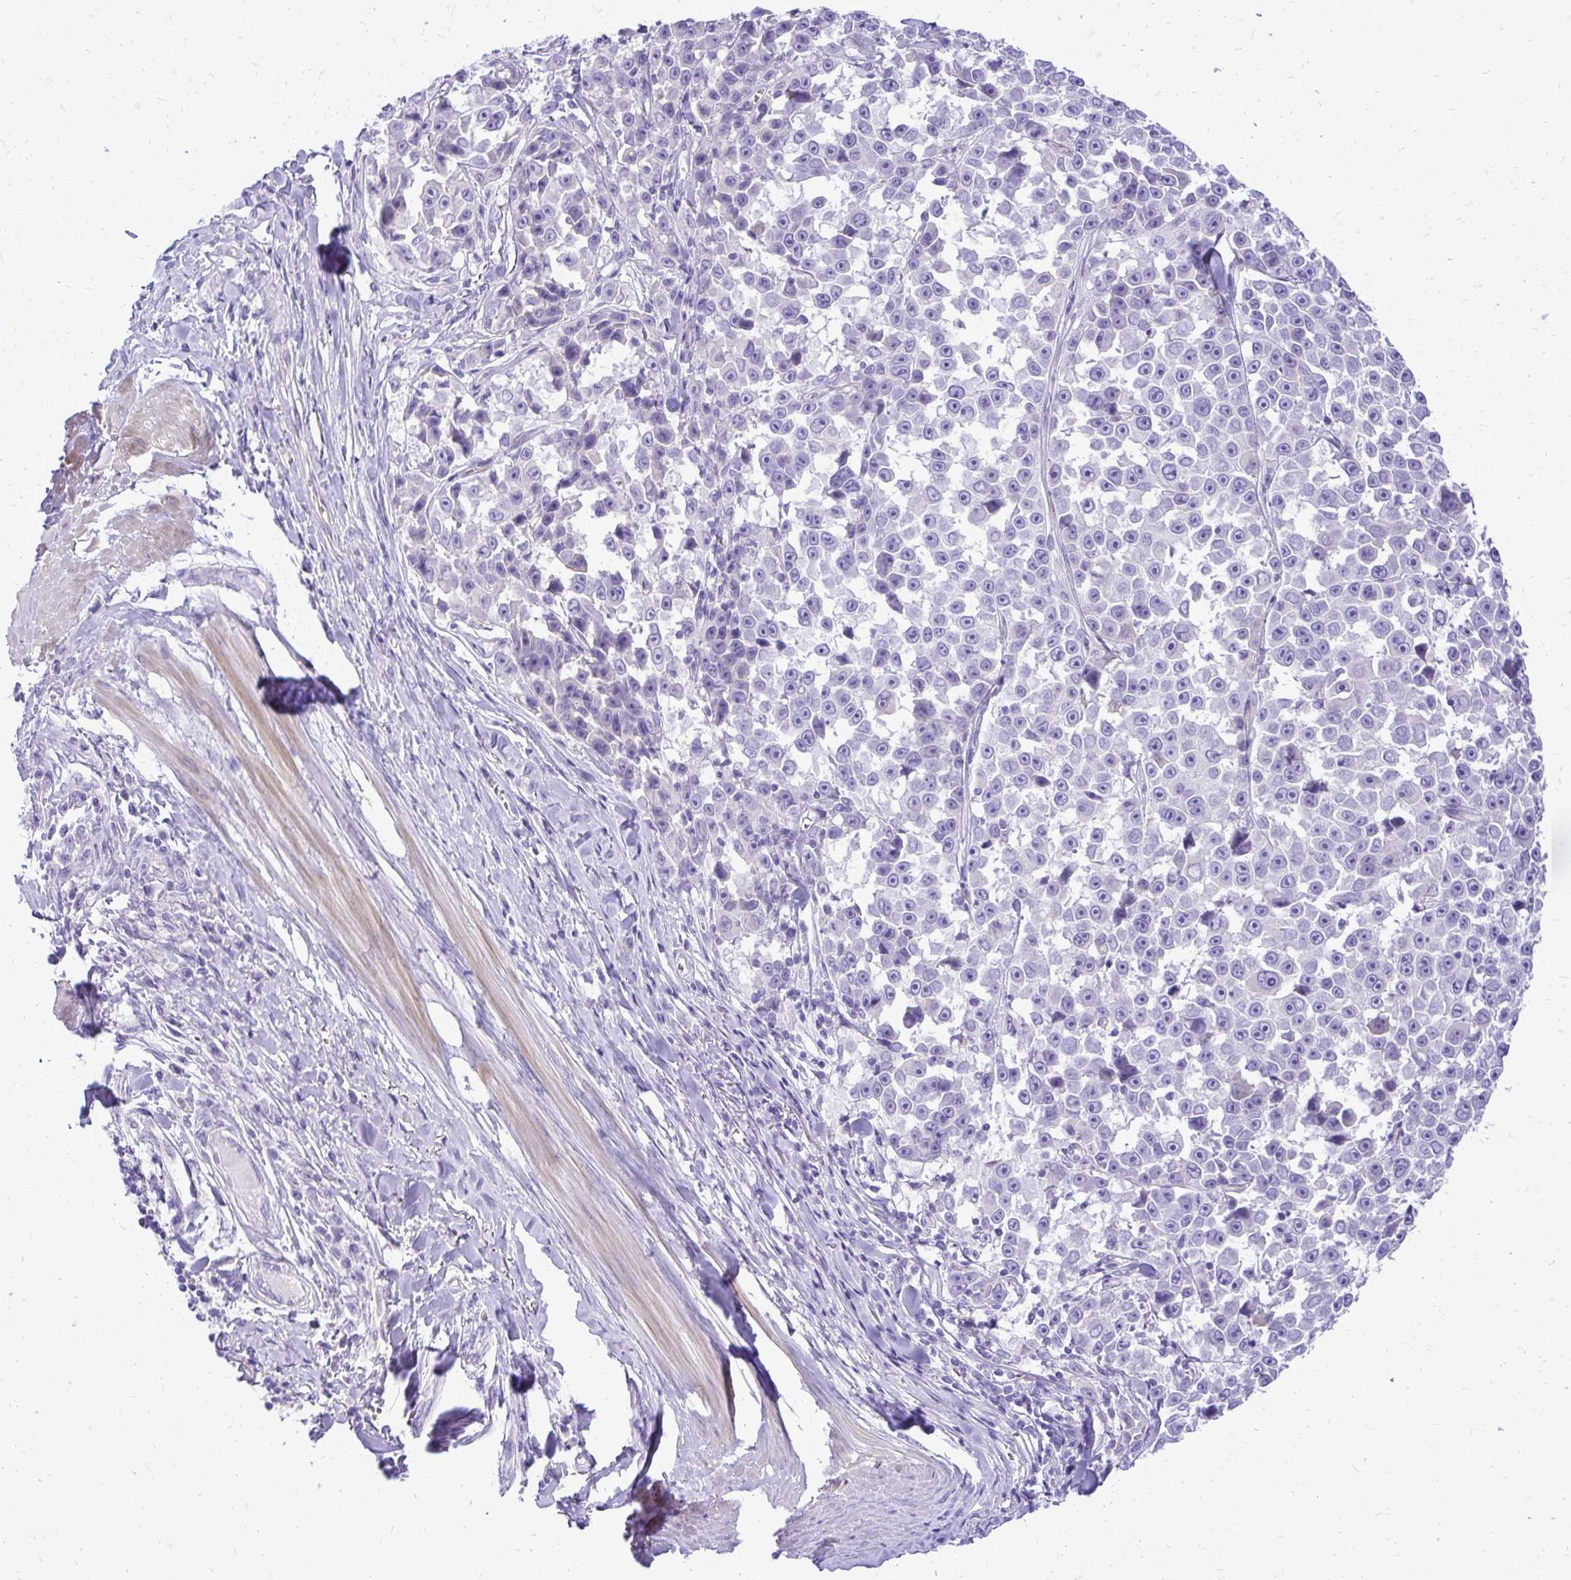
{"staining": {"intensity": "negative", "quantity": "none", "location": "none"}, "tissue": "melanoma", "cell_type": "Tumor cells", "image_type": "cancer", "snomed": [{"axis": "morphology", "description": "Malignant melanoma, NOS"}, {"axis": "topography", "description": "Skin"}], "caption": "The immunohistochemistry image has no significant staining in tumor cells of melanoma tissue.", "gene": "PELI3", "patient": {"sex": "female", "age": 66}}